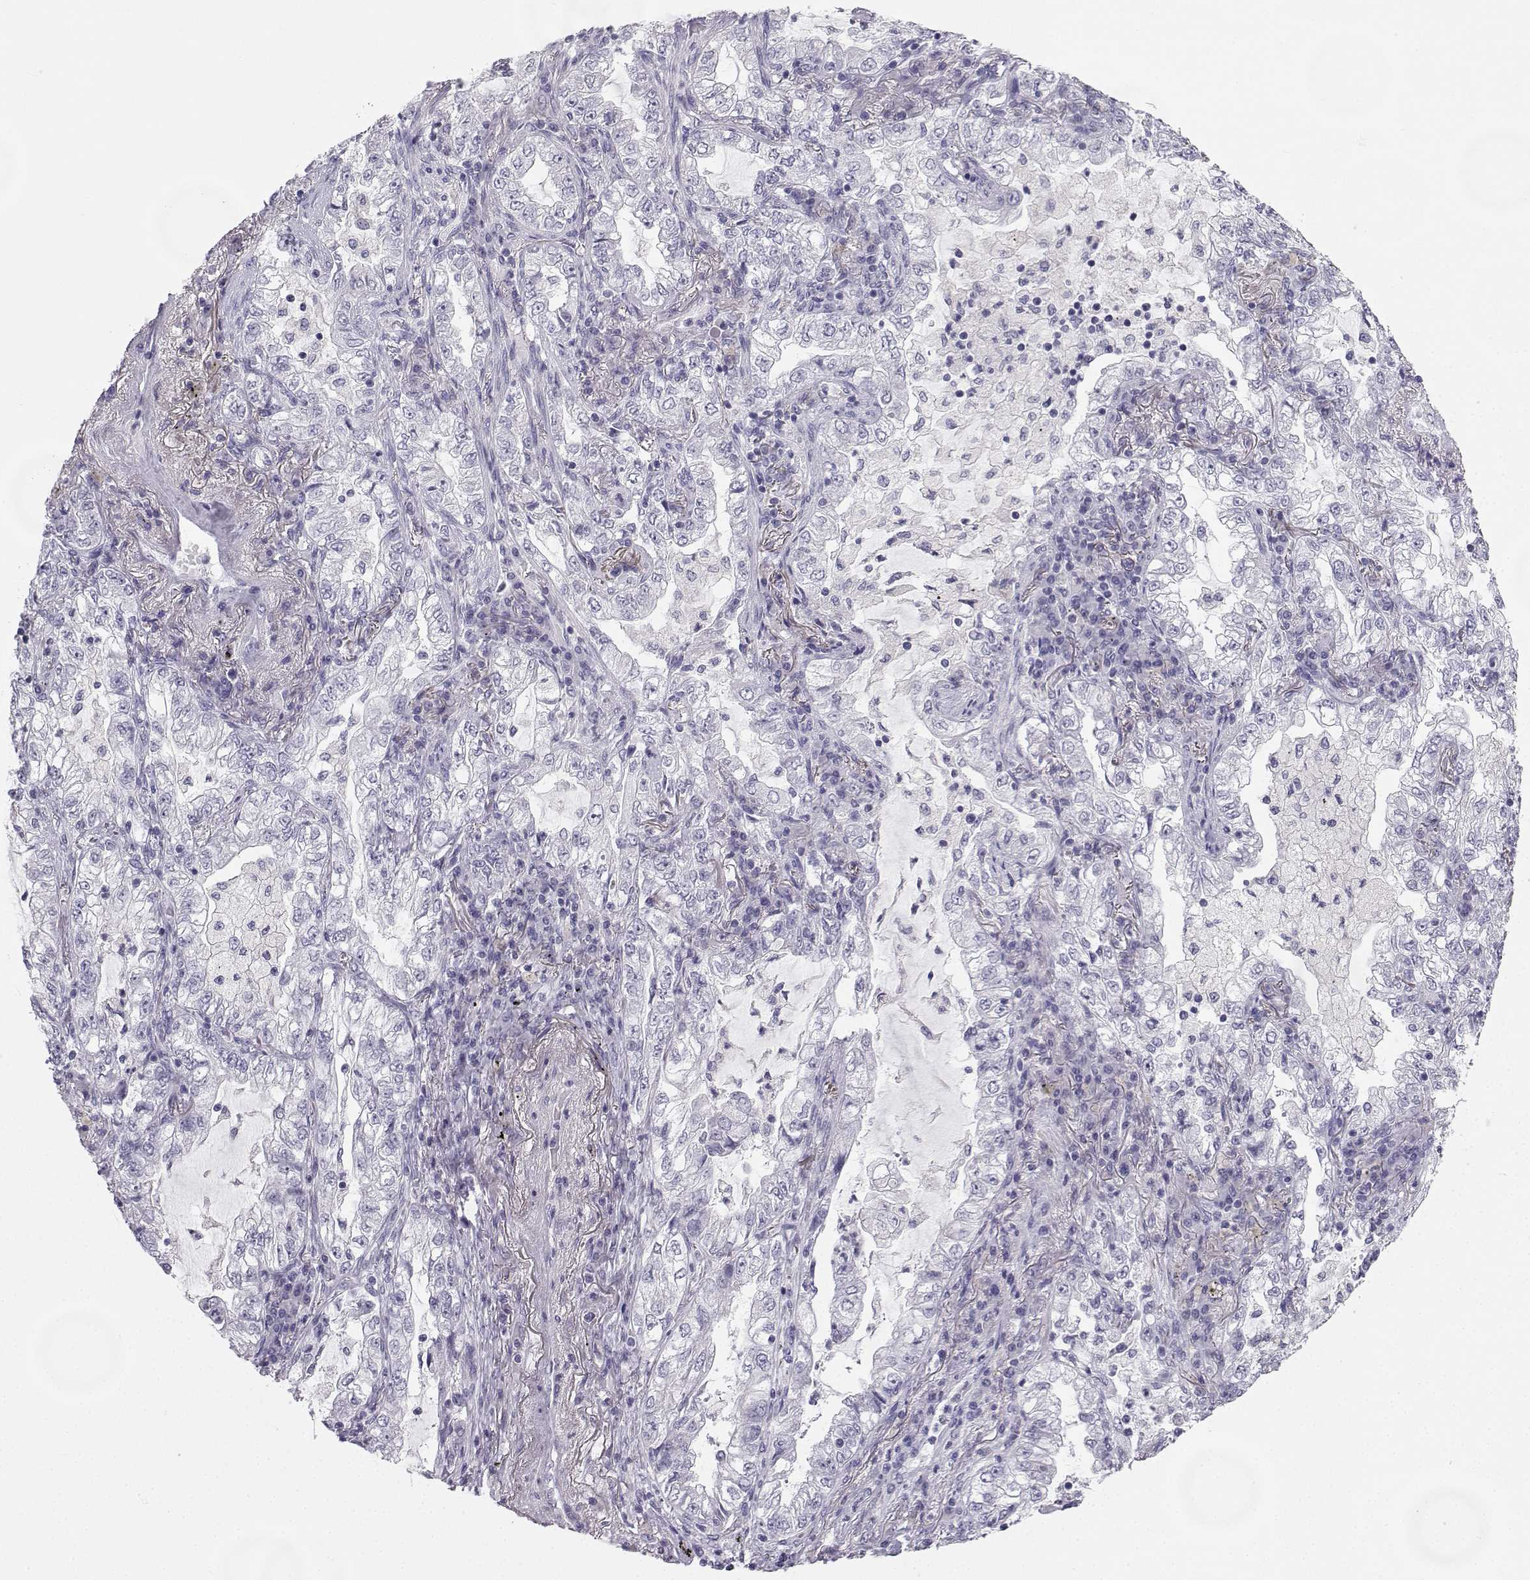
{"staining": {"intensity": "negative", "quantity": "none", "location": "none"}, "tissue": "lung cancer", "cell_type": "Tumor cells", "image_type": "cancer", "snomed": [{"axis": "morphology", "description": "Adenocarcinoma, NOS"}, {"axis": "topography", "description": "Lung"}], "caption": "IHC of lung adenocarcinoma exhibits no staining in tumor cells. (IHC, brightfield microscopy, high magnification).", "gene": "SYCE1", "patient": {"sex": "female", "age": 73}}